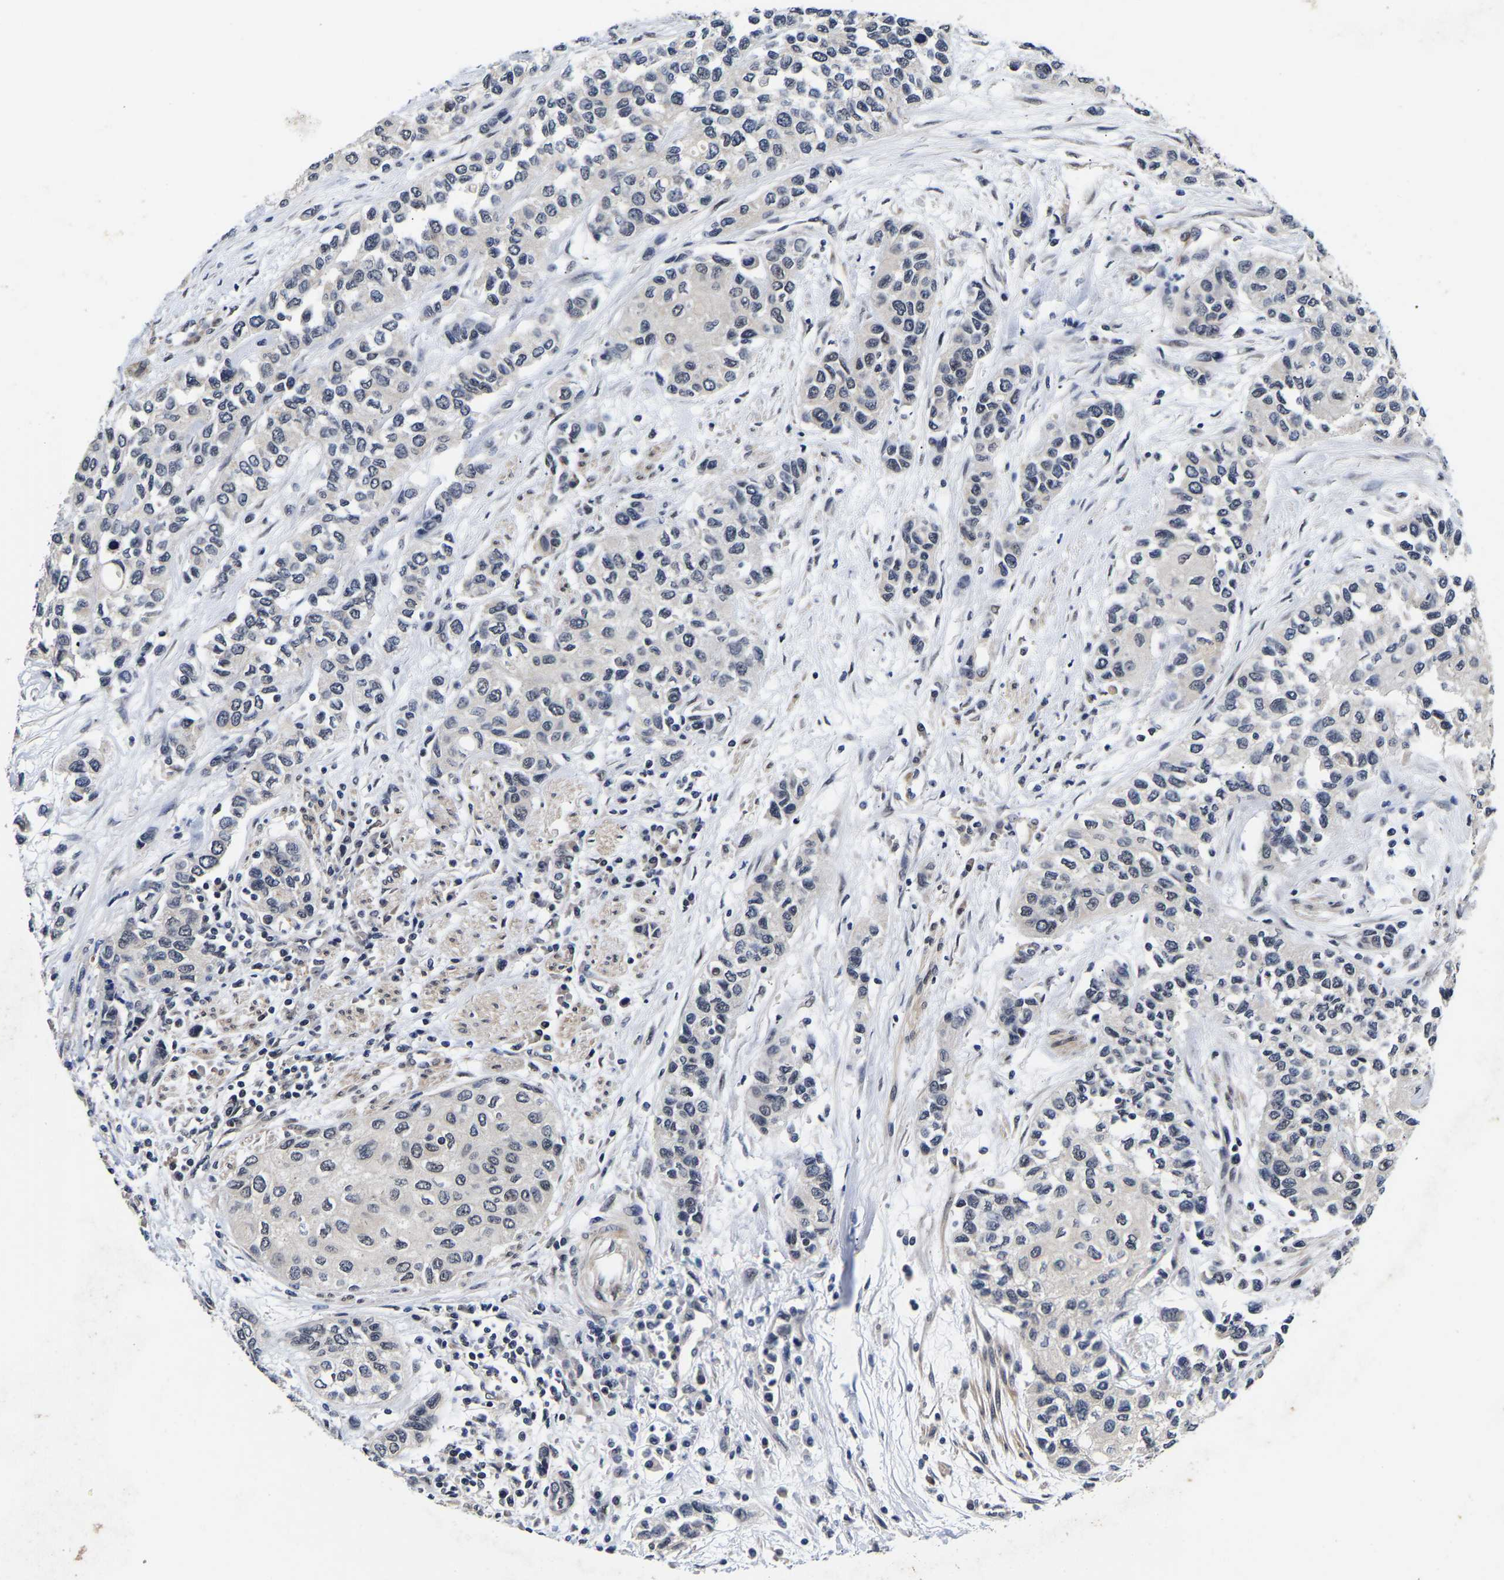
{"staining": {"intensity": "negative", "quantity": "none", "location": "none"}, "tissue": "urothelial cancer", "cell_type": "Tumor cells", "image_type": "cancer", "snomed": [{"axis": "morphology", "description": "Urothelial carcinoma, High grade"}, {"axis": "topography", "description": "Urinary bladder"}], "caption": "Immunohistochemistry image of neoplastic tissue: human urothelial cancer stained with DAB (3,3'-diaminobenzidine) shows no significant protein expression in tumor cells. (DAB immunohistochemistry visualized using brightfield microscopy, high magnification).", "gene": "METTL16", "patient": {"sex": "female", "age": 56}}